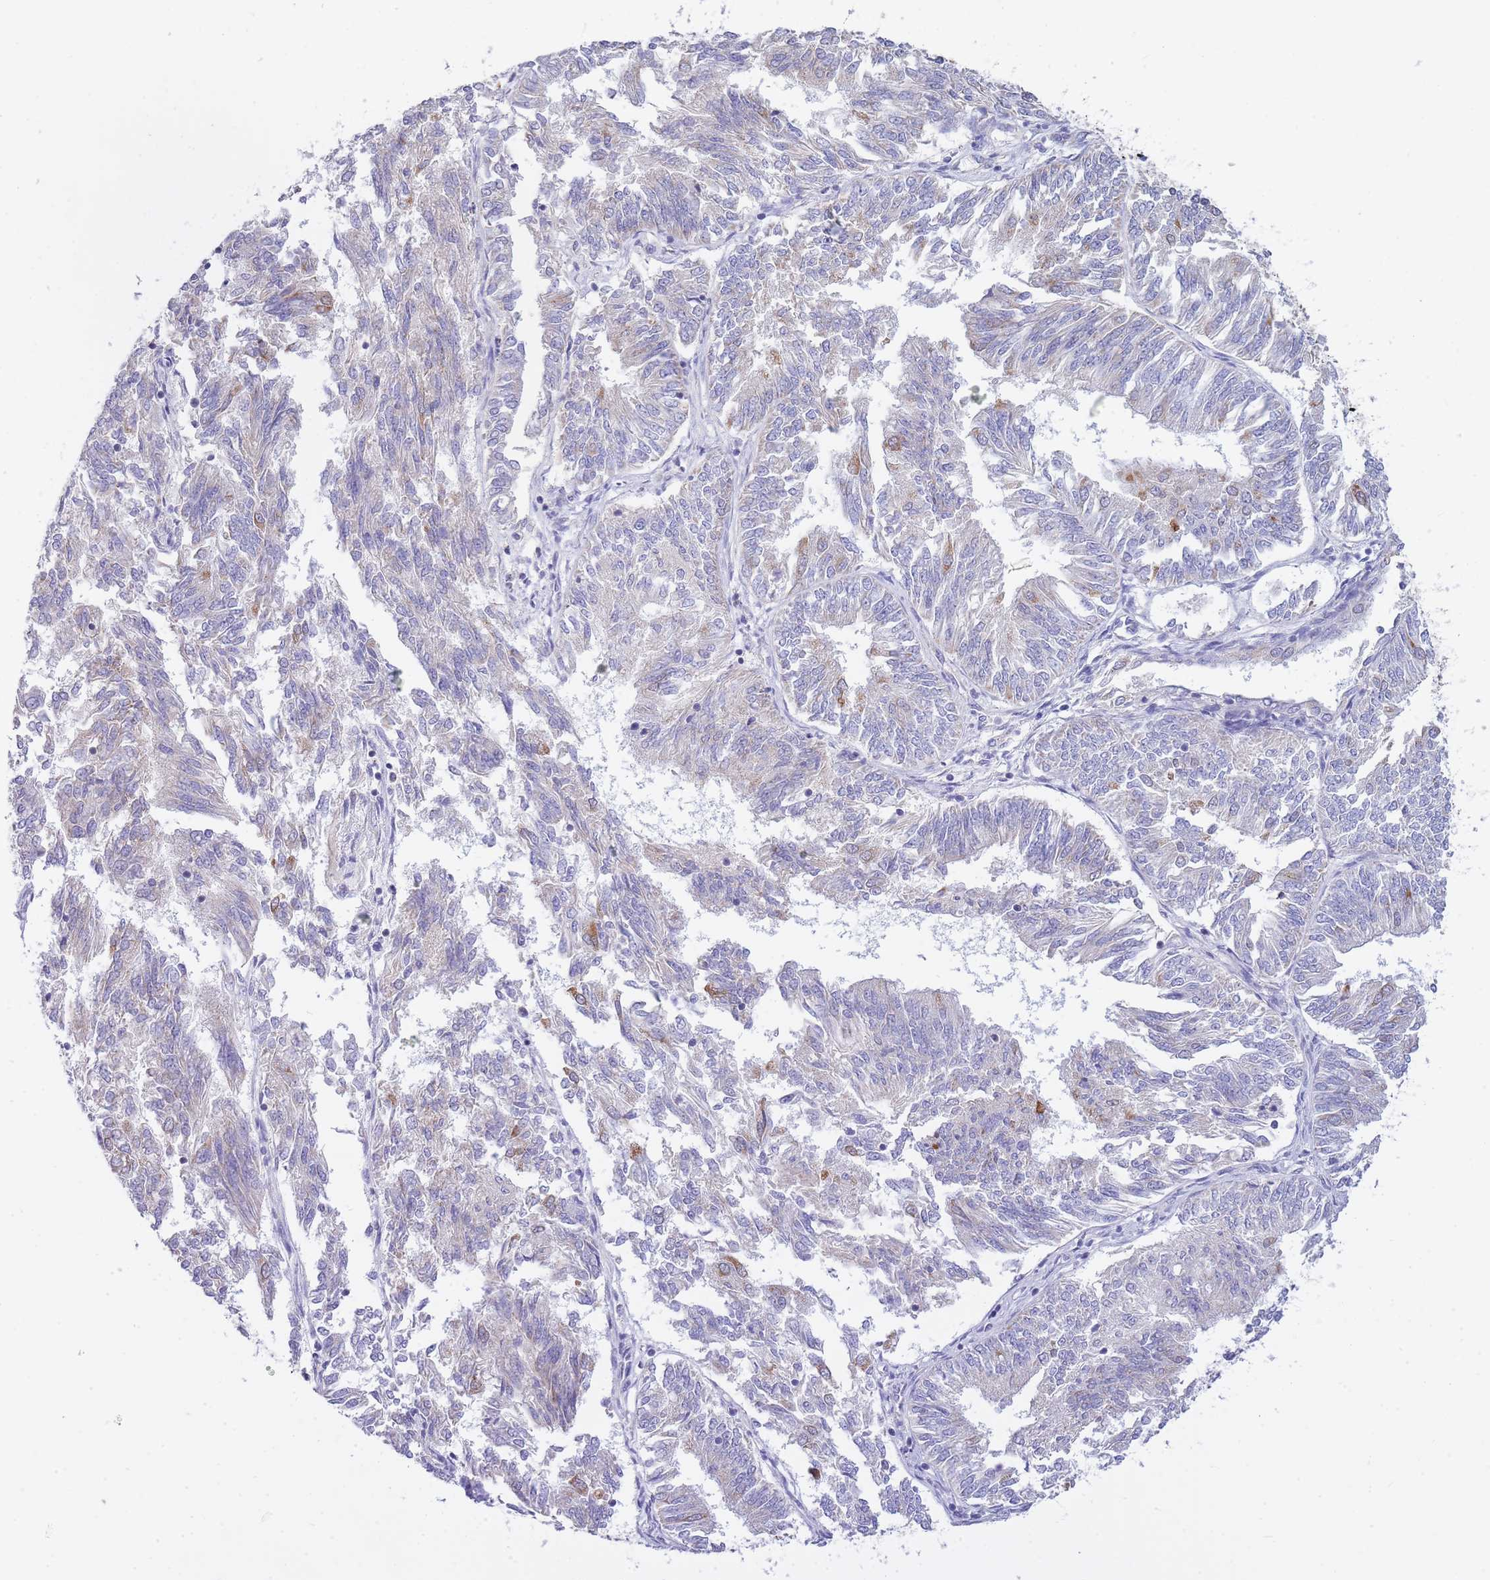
{"staining": {"intensity": "strong", "quantity": "<25%", "location": "cytoplasmic/membranous"}, "tissue": "endometrial cancer", "cell_type": "Tumor cells", "image_type": "cancer", "snomed": [{"axis": "morphology", "description": "Adenocarcinoma, NOS"}, {"axis": "topography", "description": "Endometrium"}], "caption": "Immunohistochemistry (IHC) (DAB) staining of adenocarcinoma (endometrial) shows strong cytoplasmic/membranous protein staining in approximately <25% of tumor cells. The staining was performed using DAB (3,3'-diaminobenzidine), with brown indicating positive protein expression. Nuclei are stained blue with hematoxylin.", "gene": "FRAT2", "patient": {"sex": "female", "age": 58}}